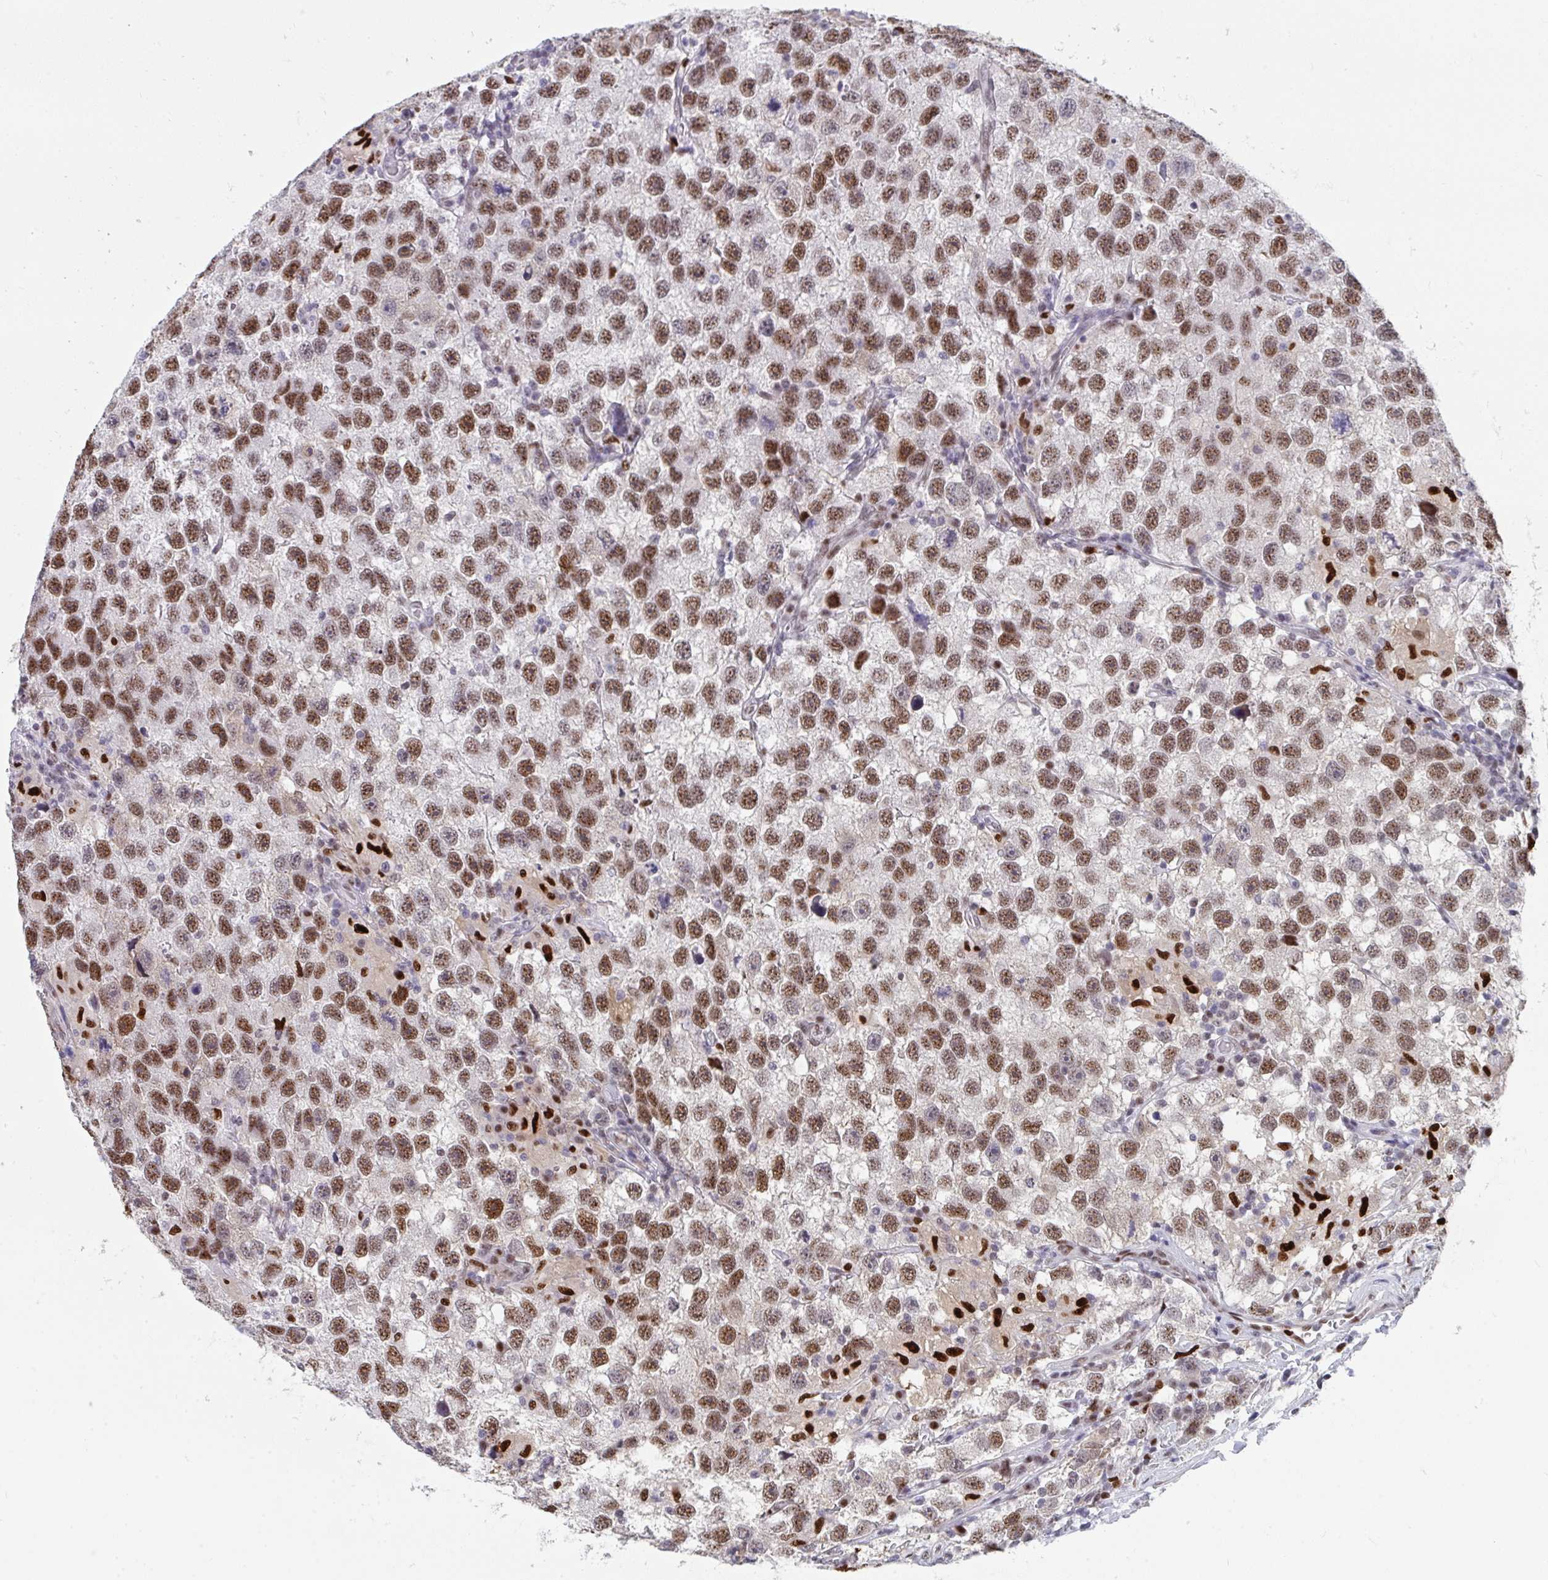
{"staining": {"intensity": "moderate", "quantity": ">75%", "location": "nuclear"}, "tissue": "testis cancer", "cell_type": "Tumor cells", "image_type": "cancer", "snomed": [{"axis": "morphology", "description": "Seminoma, NOS"}, {"axis": "topography", "description": "Testis"}], "caption": "This photomicrograph shows immunohistochemistry staining of testis cancer (seminoma), with medium moderate nuclear positivity in approximately >75% of tumor cells.", "gene": "JDP2", "patient": {"sex": "male", "age": 26}}